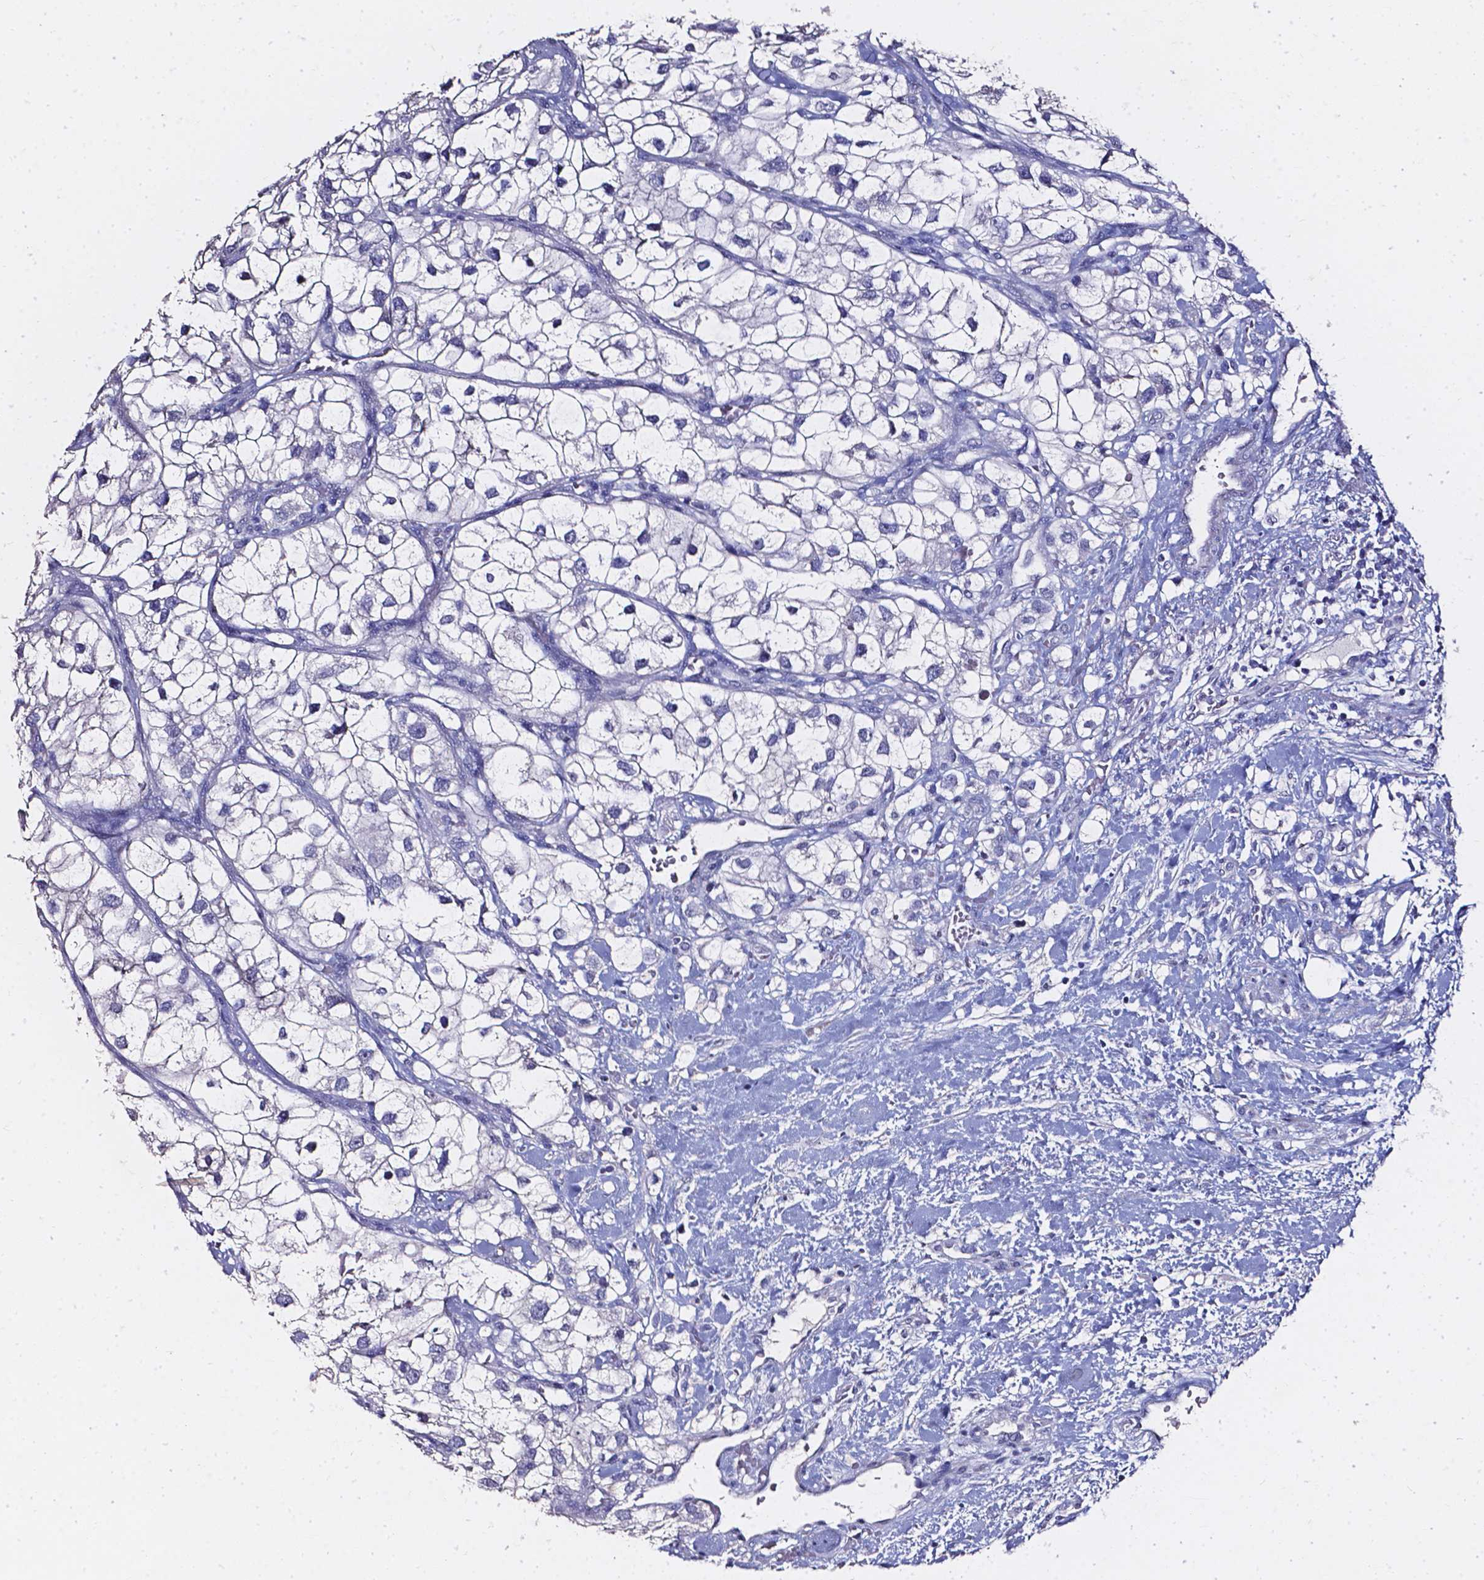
{"staining": {"intensity": "negative", "quantity": "none", "location": "none"}, "tissue": "renal cancer", "cell_type": "Tumor cells", "image_type": "cancer", "snomed": [{"axis": "morphology", "description": "Adenocarcinoma, NOS"}, {"axis": "topography", "description": "Kidney"}], "caption": "This histopathology image is of renal adenocarcinoma stained with IHC to label a protein in brown with the nuclei are counter-stained blue. There is no positivity in tumor cells.", "gene": "AKR1B10", "patient": {"sex": "male", "age": 59}}